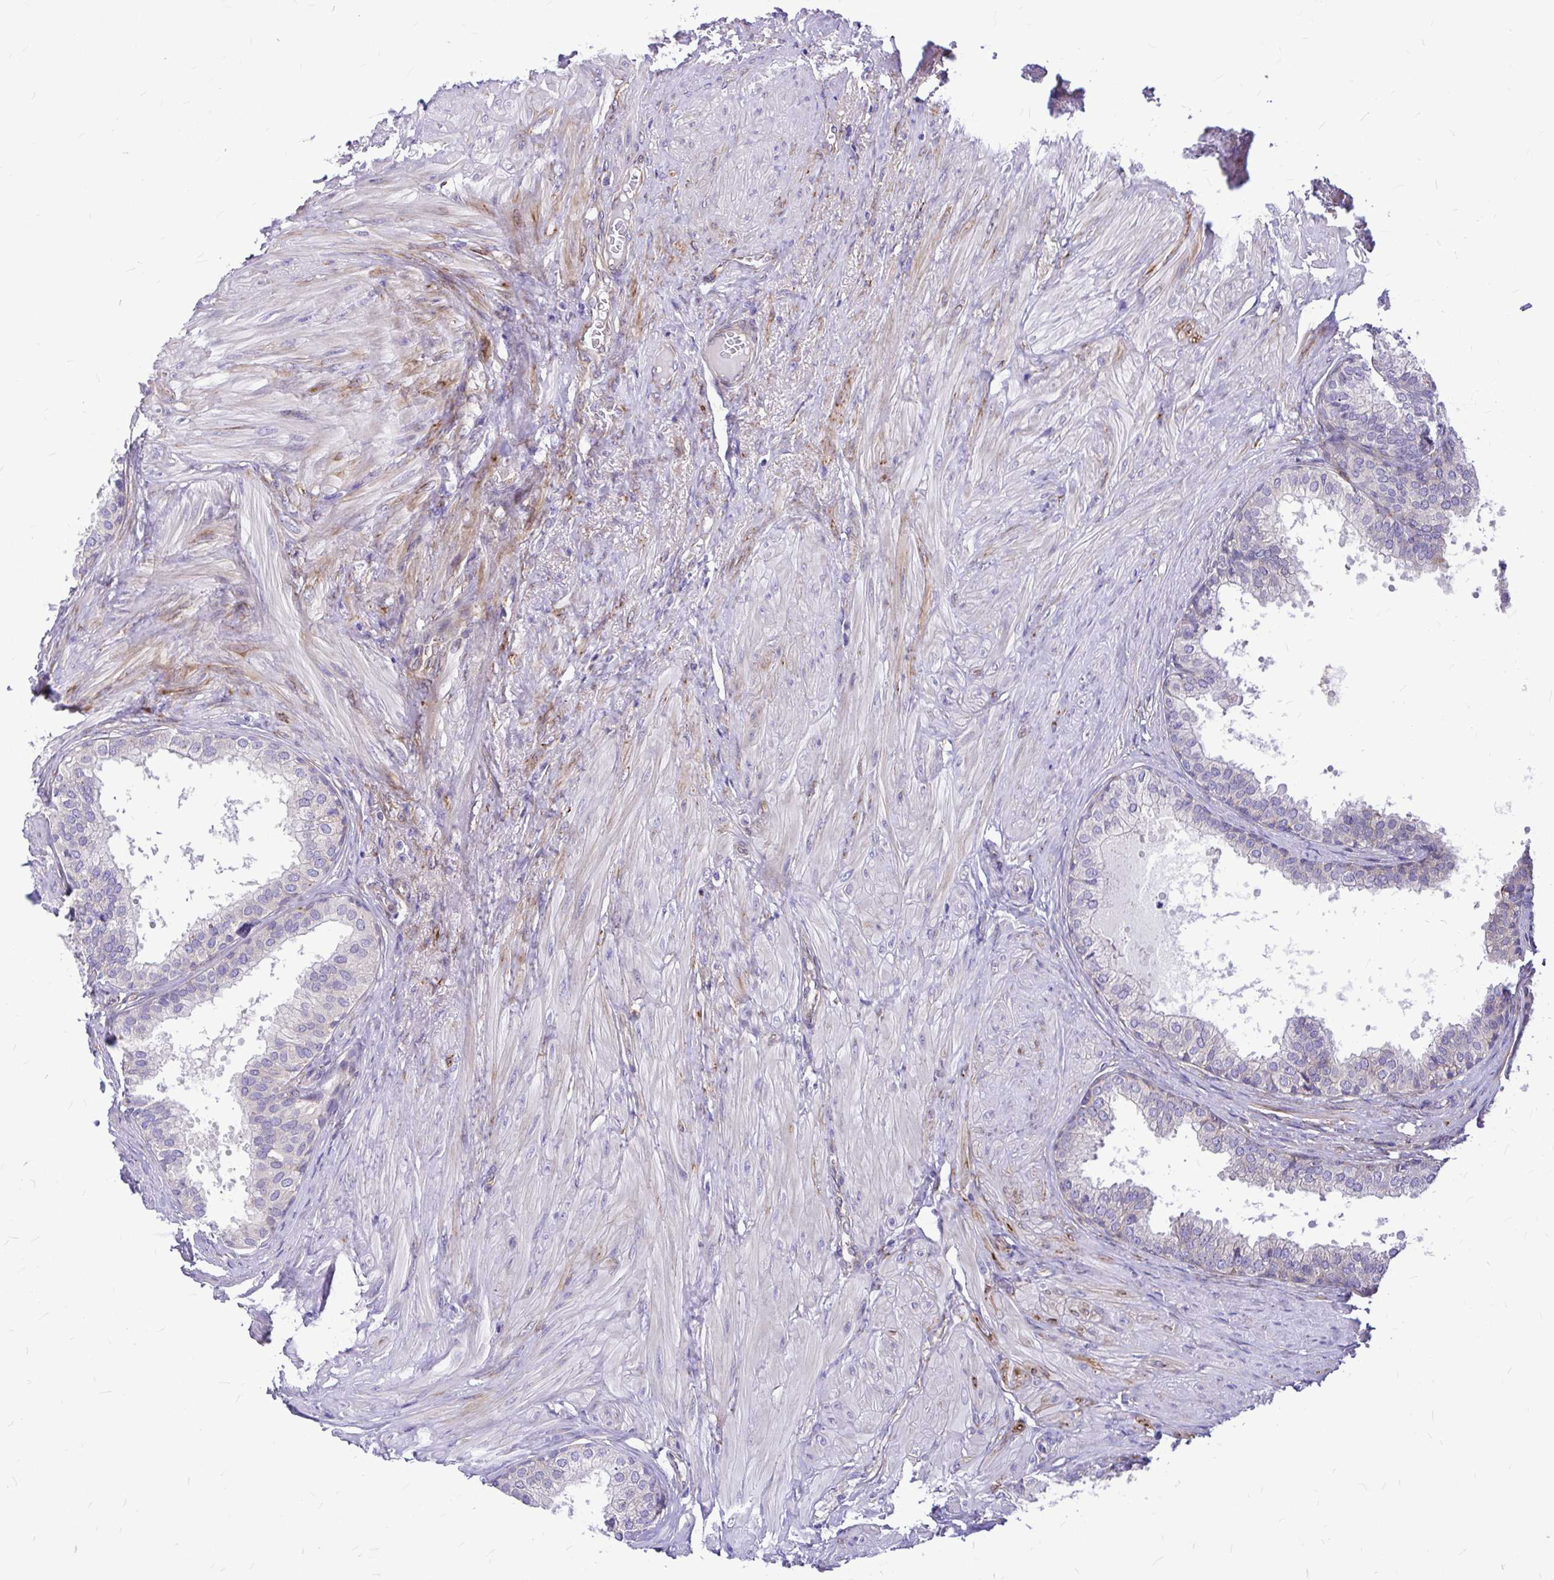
{"staining": {"intensity": "weak", "quantity": "<25%", "location": "cytoplasmic/membranous"}, "tissue": "prostate", "cell_type": "Glandular cells", "image_type": "normal", "snomed": [{"axis": "morphology", "description": "Normal tissue, NOS"}, {"axis": "topography", "description": "Prostate"}, {"axis": "topography", "description": "Peripheral nerve tissue"}], "caption": "Benign prostate was stained to show a protein in brown. There is no significant staining in glandular cells. (DAB (3,3'-diaminobenzidine) IHC visualized using brightfield microscopy, high magnification).", "gene": "GABBR2", "patient": {"sex": "male", "age": 55}}